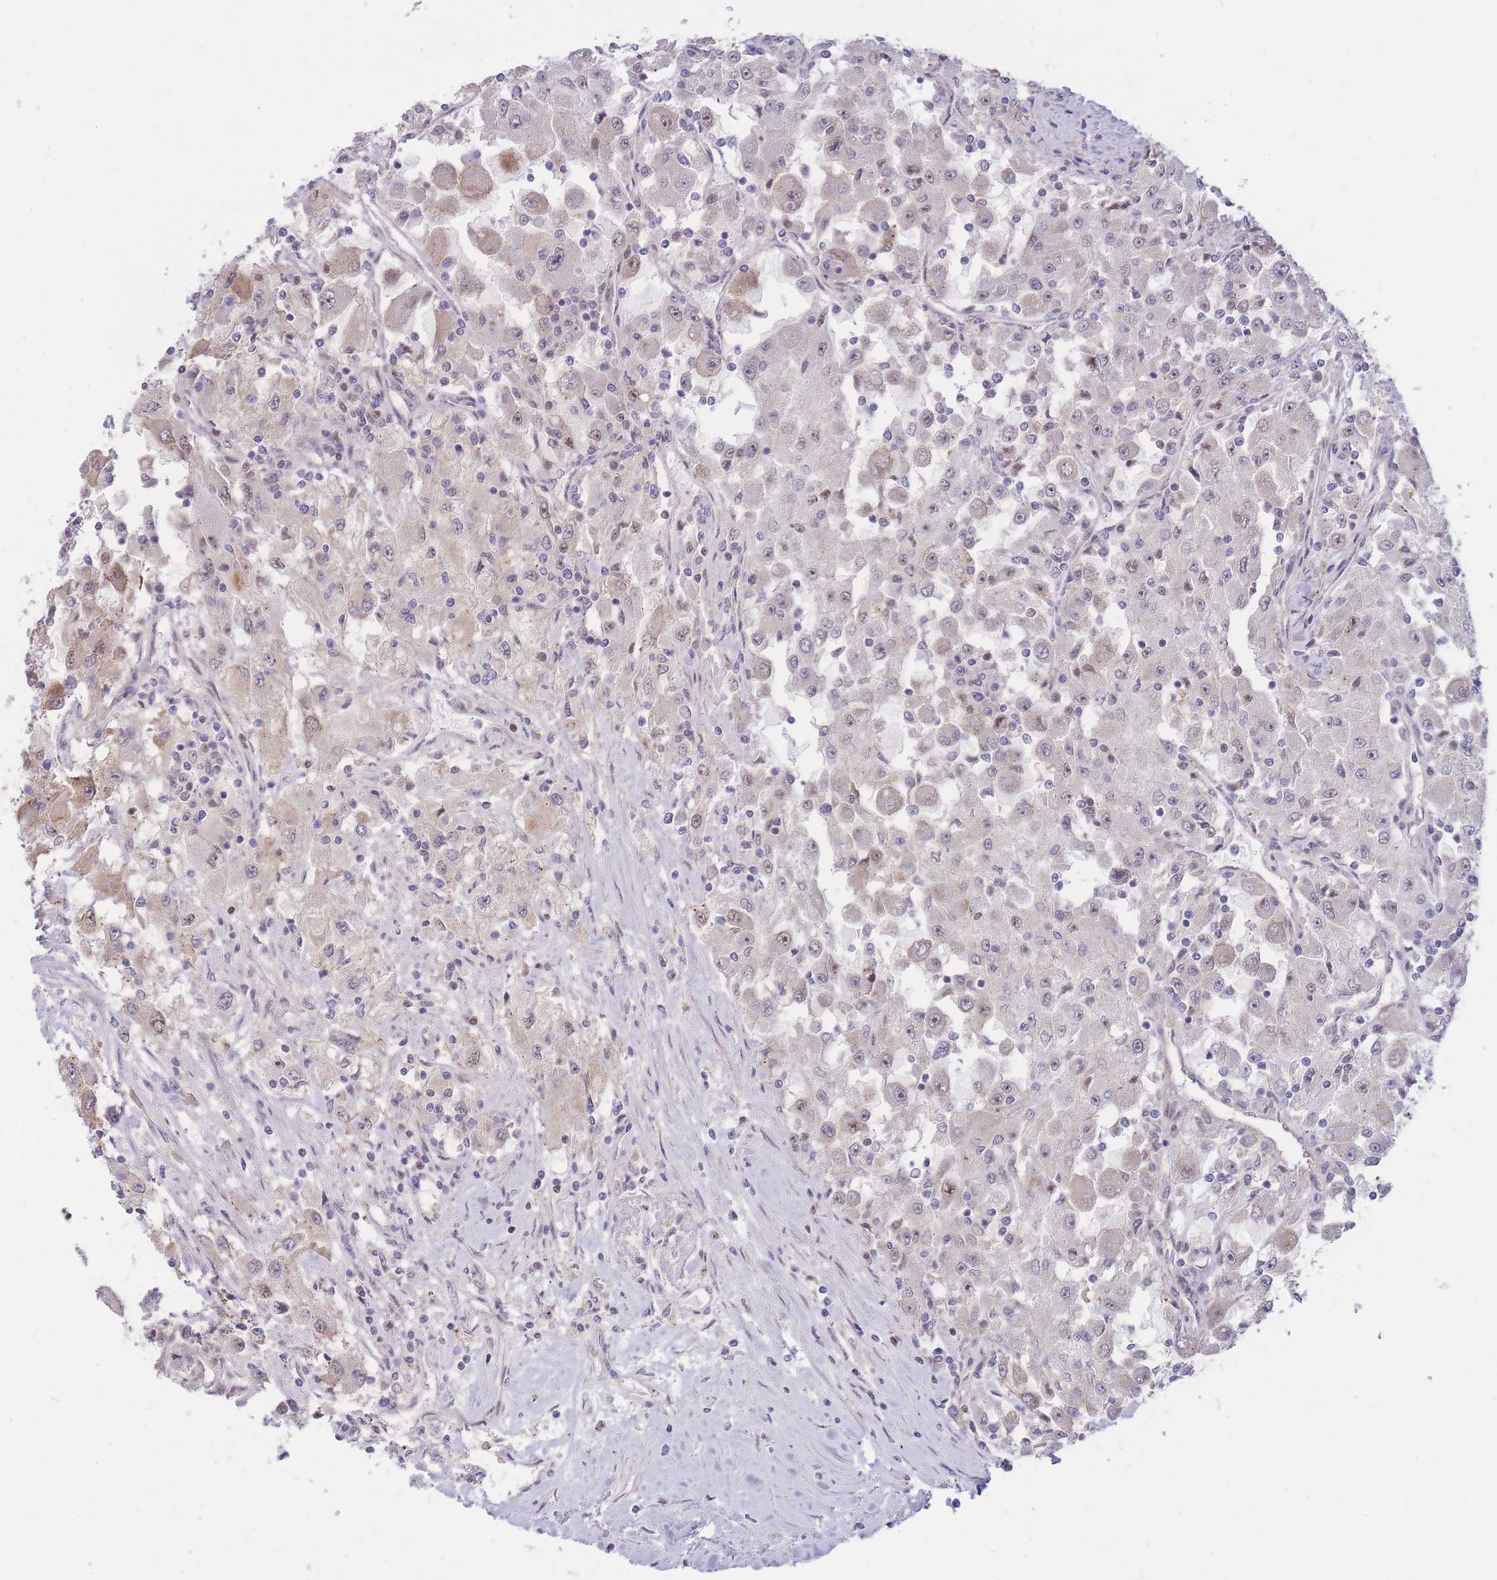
{"staining": {"intensity": "weak", "quantity": "<25%", "location": "nuclear"}, "tissue": "renal cancer", "cell_type": "Tumor cells", "image_type": "cancer", "snomed": [{"axis": "morphology", "description": "Adenocarcinoma, NOS"}, {"axis": "topography", "description": "Kidney"}], "caption": "An image of renal cancer (adenocarcinoma) stained for a protein reveals no brown staining in tumor cells.", "gene": "ERICH6B", "patient": {"sex": "female", "age": 67}}